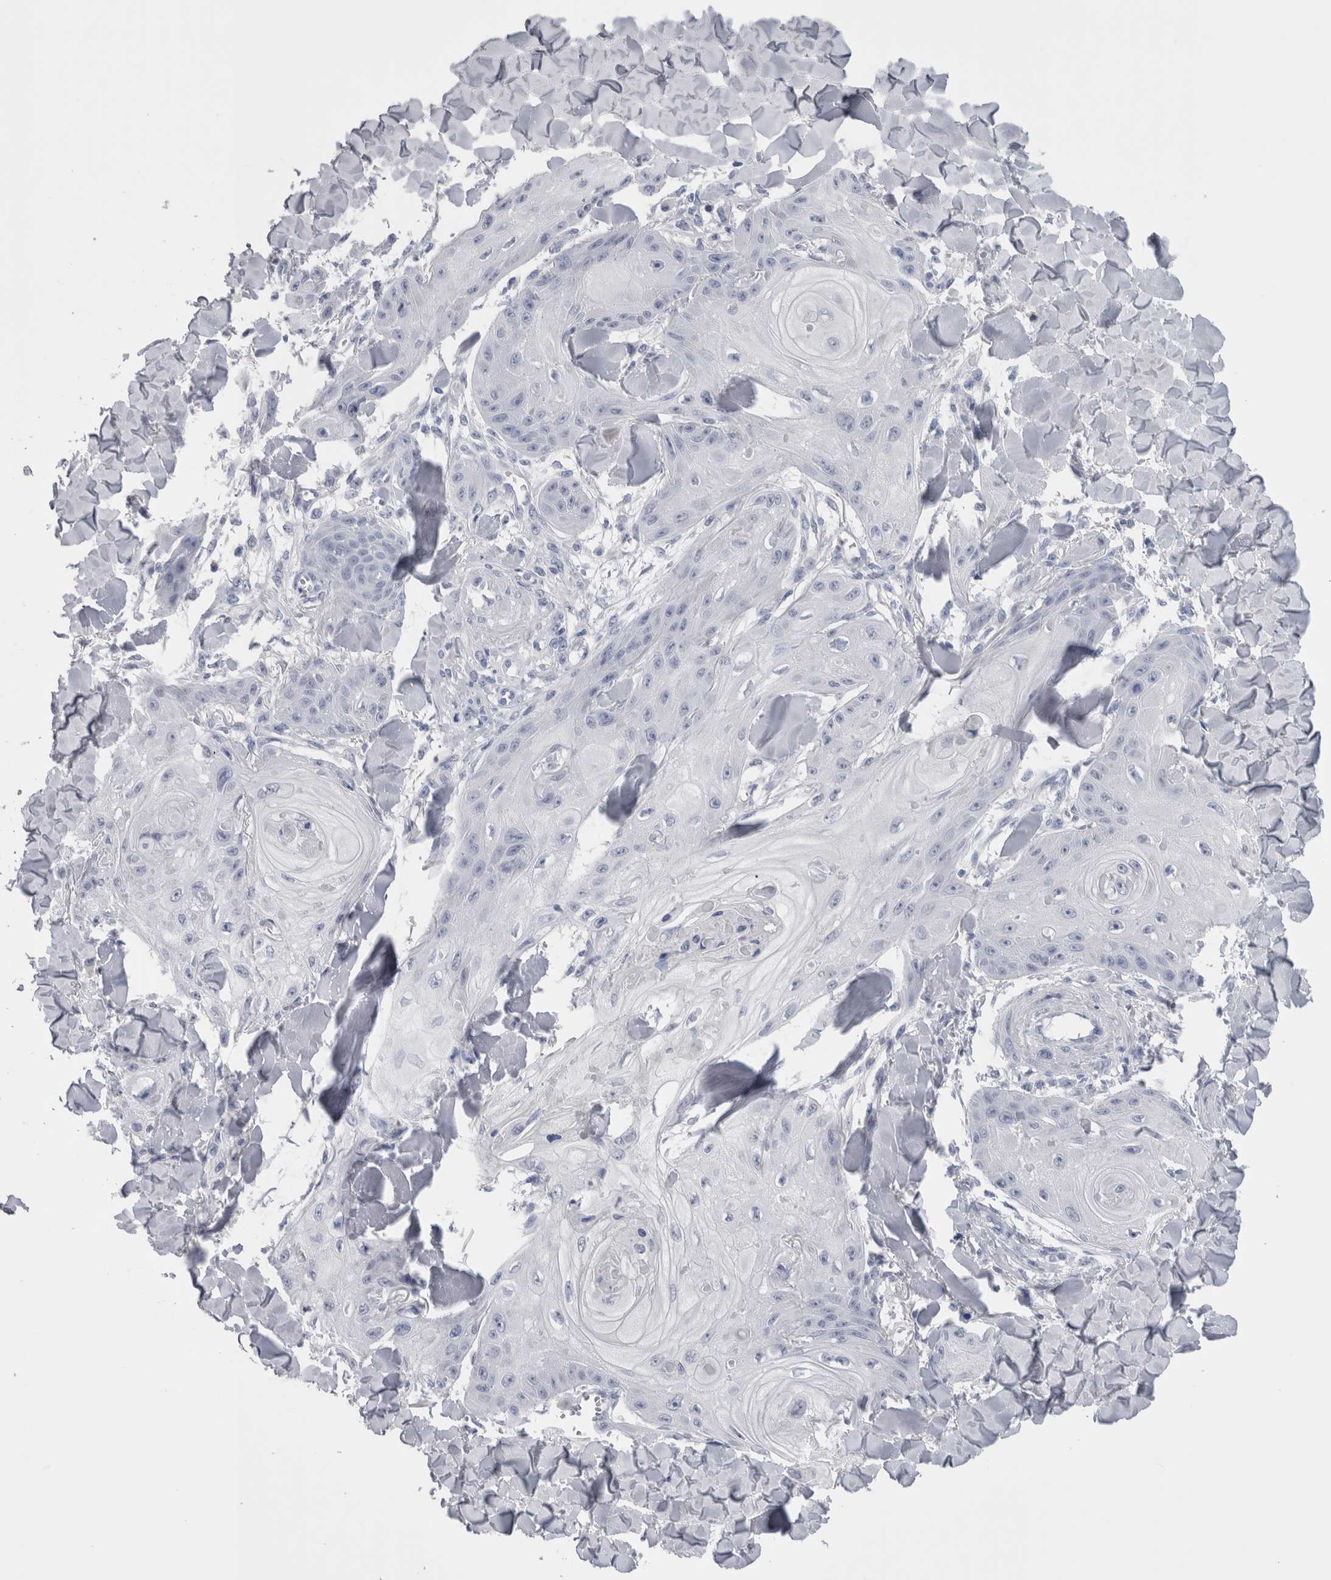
{"staining": {"intensity": "negative", "quantity": "none", "location": "none"}, "tissue": "skin cancer", "cell_type": "Tumor cells", "image_type": "cancer", "snomed": [{"axis": "morphology", "description": "Squamous cell carcinoma, NOS"}, {"axis": "topography", "description": "Skin"}], "caption": "The micrograph demonstrates no staining of tumor cells in squamous cell carcinoma (skin).", "gene": "CA8", "patient": {"sex": "male", "age": 74}}